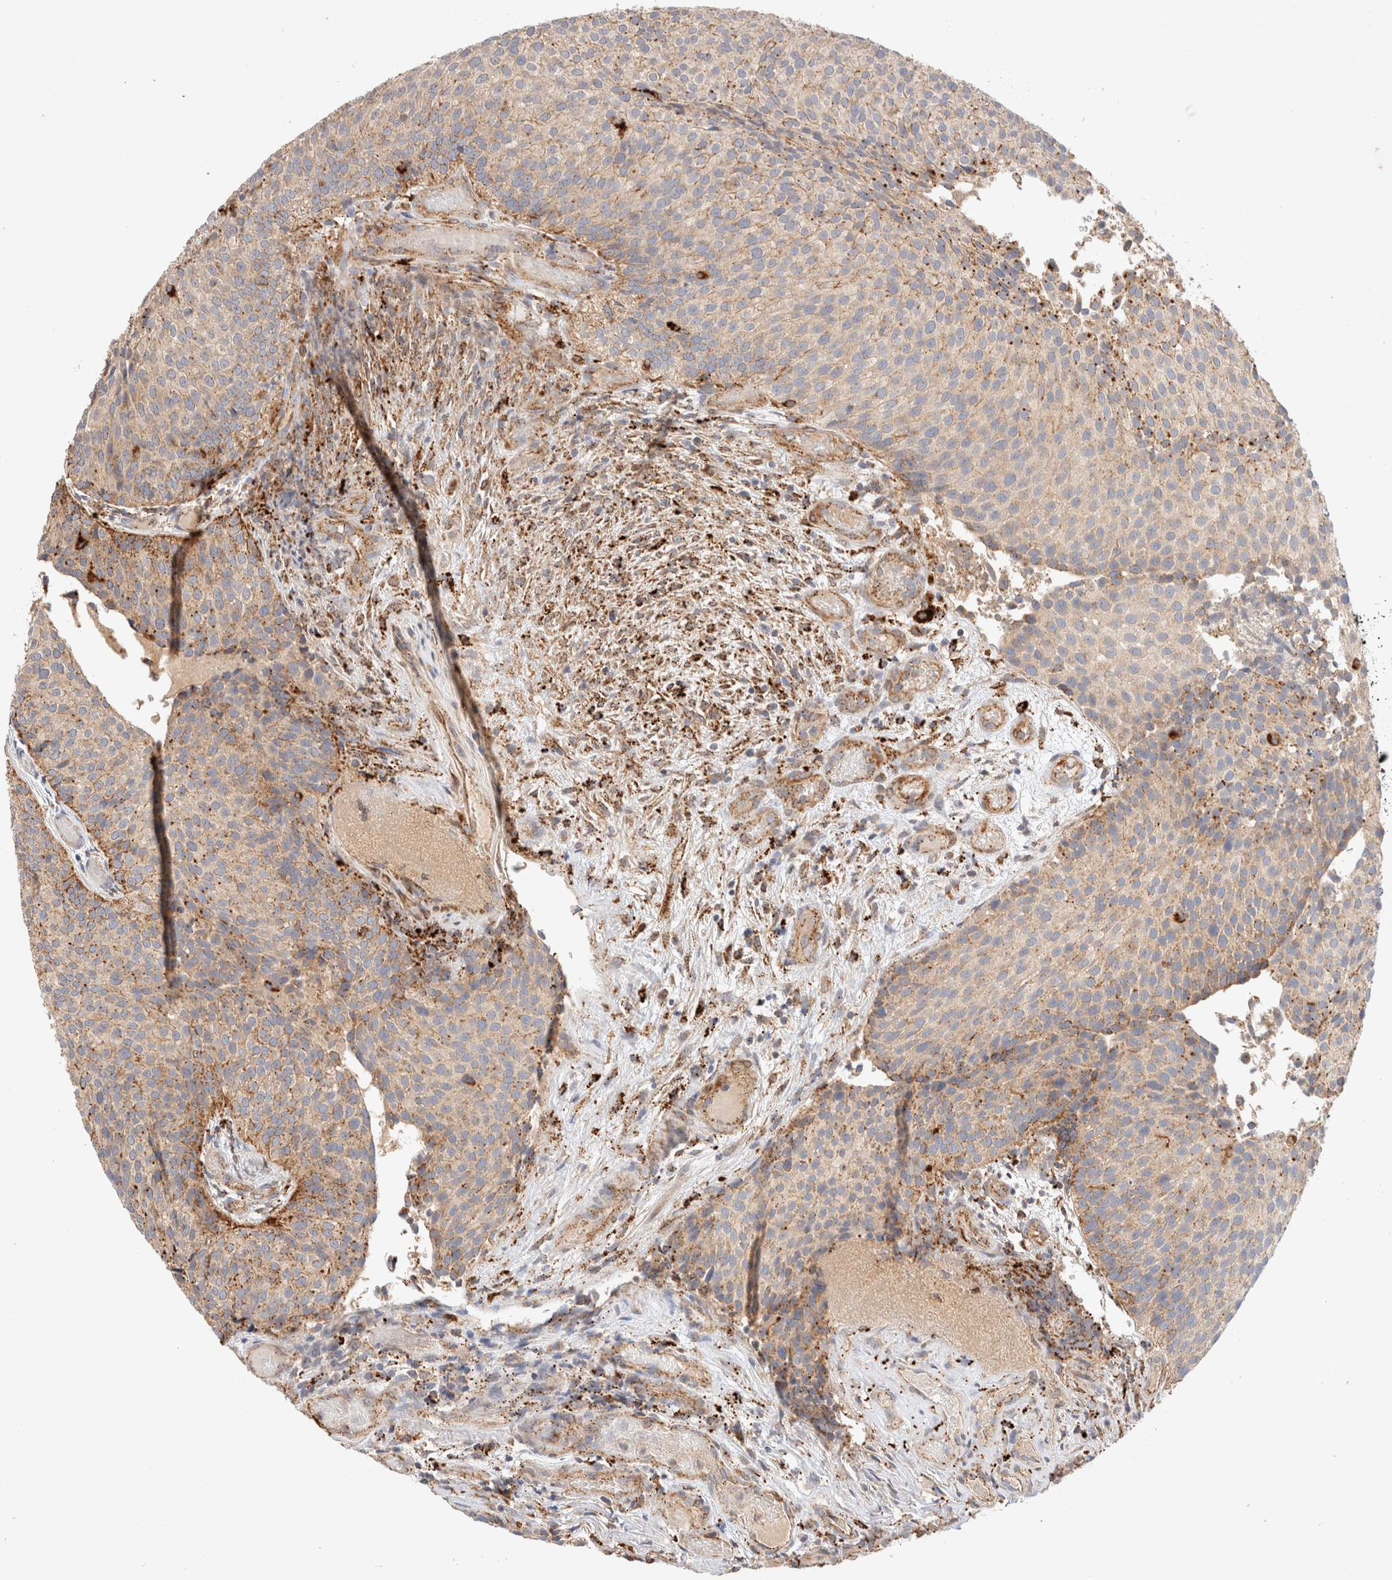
{"staining": {"intensity": "moderate", "quantity": ">75%", "location": "cytoplasmic/membranous"}, "tissue": "urothelial cancer", "cell_type": "Tumor cells", "image_type": "cancer", "snomed": [{"axis": "morphology", "description": "Urothelial carcinoma, Low grade"}, {"axis": "topography", "description": "Urinary bladder"}], "caption": "Urothelial cancer stained with a brown dye displays moderate cytoplasmic/membranous positive expression in approximately >75% of tumor cells.", "gene": "RABEPK", "patient": {"sex": "male", "age": 86}}